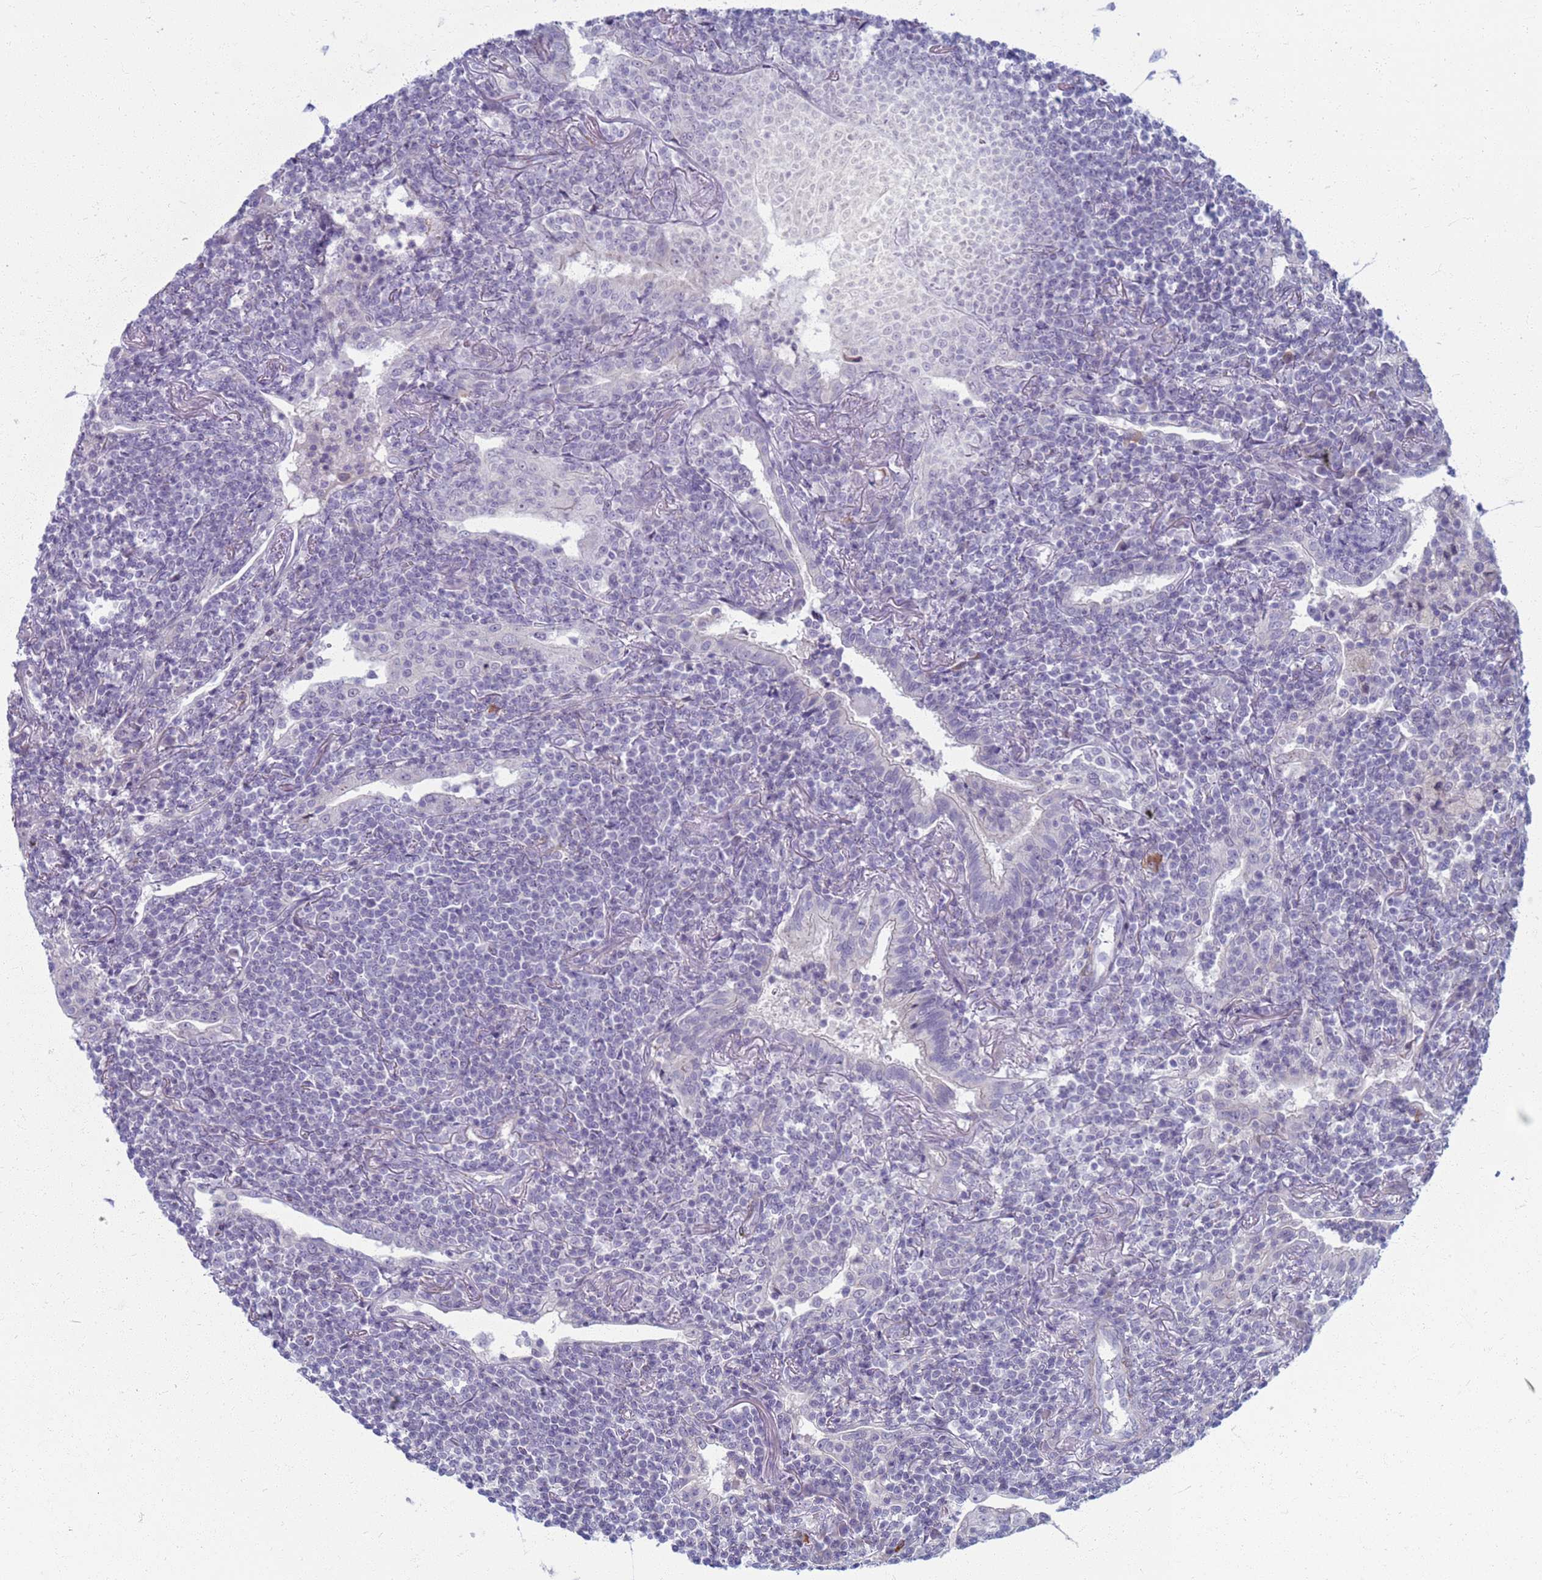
{"staining": {"intensity": "negative", "quantity": "none", "location": "none"}, "tissue": "lymphoma", "cell_type": "Tumor cells", "image_type": "cancer", "snomed": [{"axis": "morphology", "description": "Malignant lymphoma, non-Hodgkin's type, Low grade"}, {"axis": "topography", "description": "Lung"}], "caption": "Immunohistochemical staining of lymphoma shows no significant staining in tumor cells.", "gene": "CLCA2", "patient": {"sex": "female", "age": 71}}